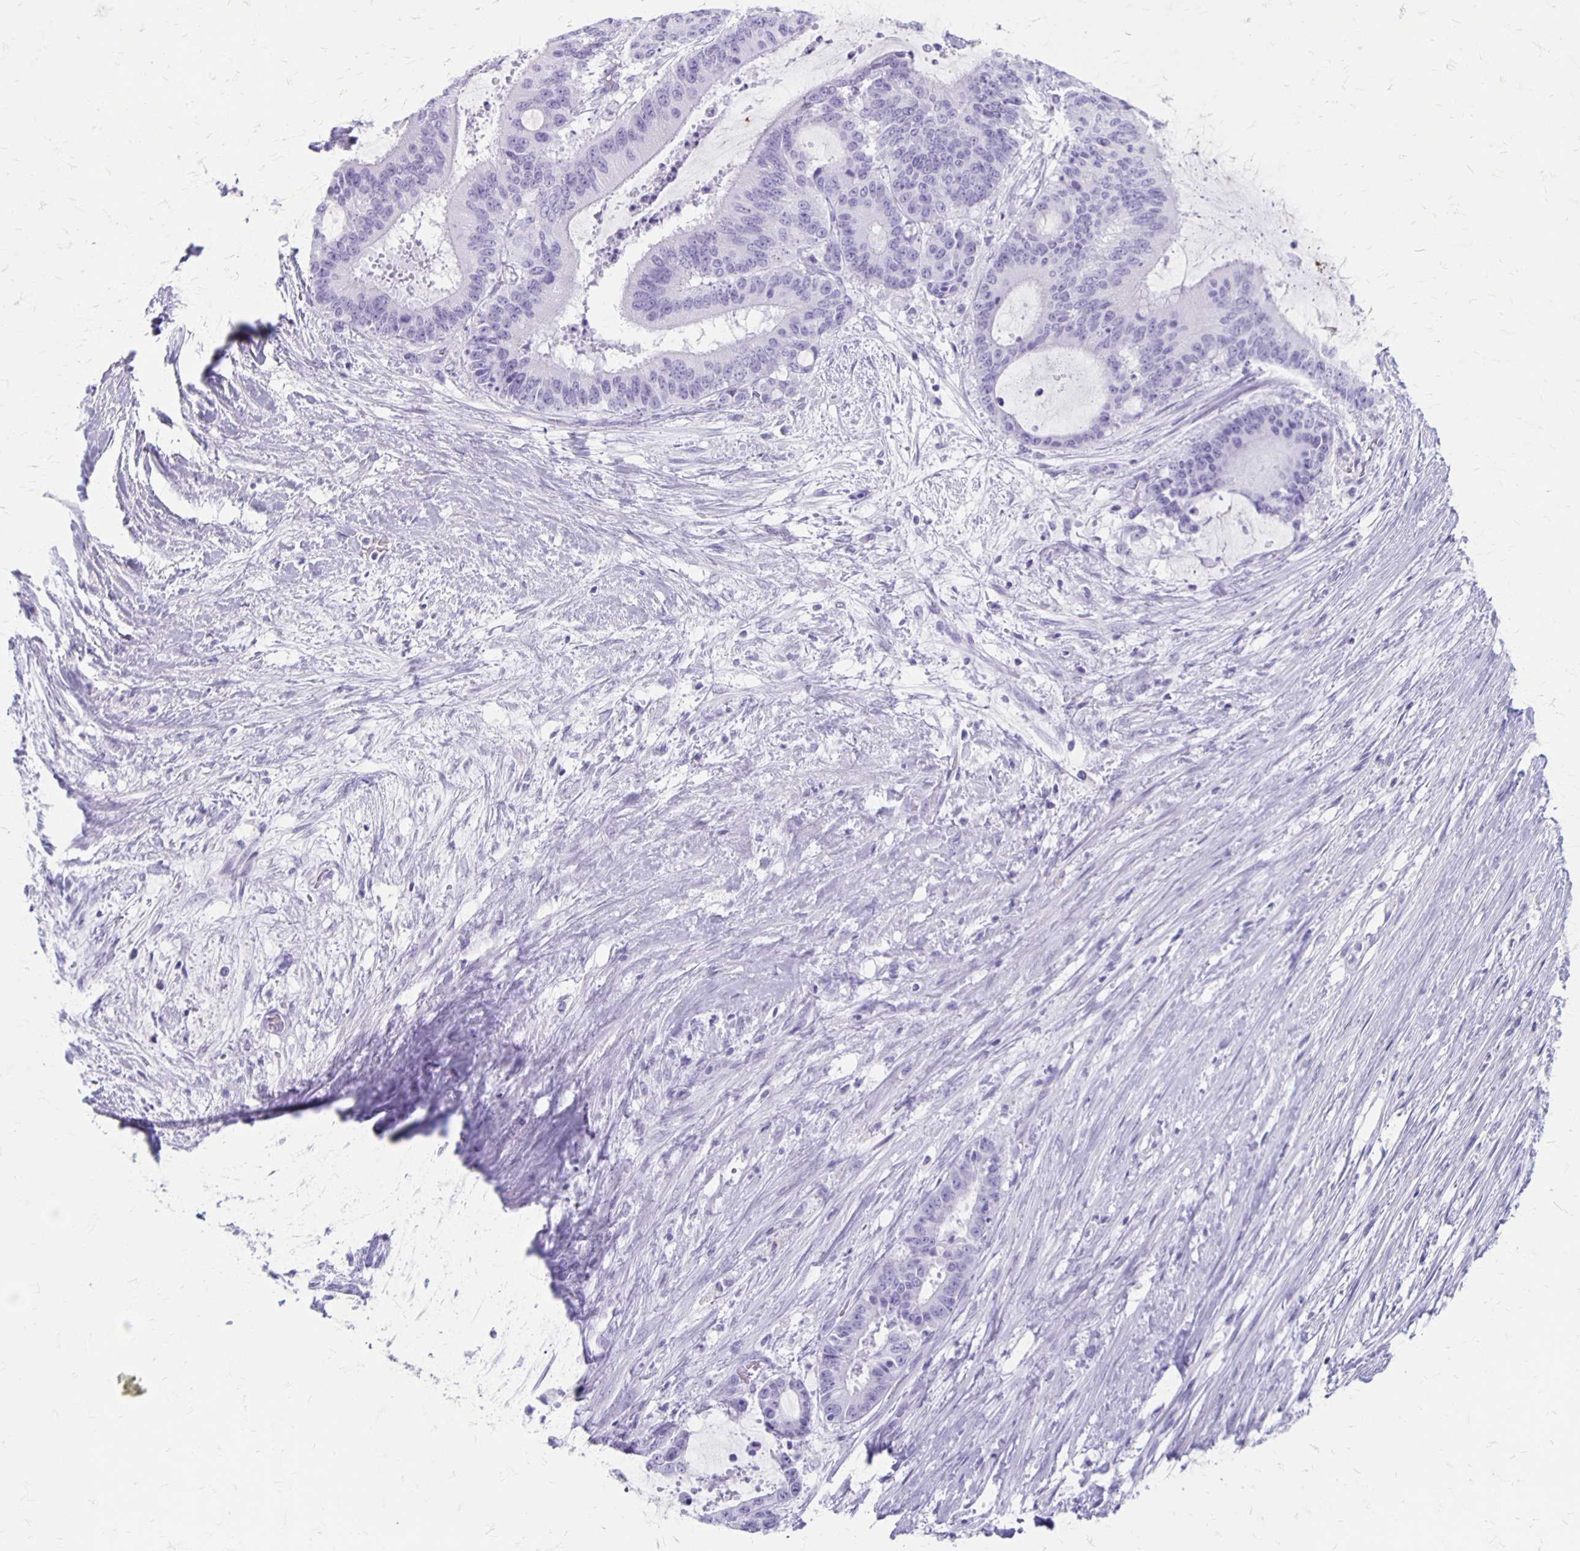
{"staining": {"intensity": "negative", "quantity": "none", "location": "none"}, "tissue": "liver cancer", "cell_type": "Tumor cells", "image_type": "cancer", "snomed": [{"axis": "morphology", "description": "Normal tissue, NOS"}, {"axis": "morphology", "description": "Cholangiocarcinoma"}, {"axis": "topography", "description": "Liver"}, {"axis": "topography", "description": "Peripheral nerve tissue"}], "caption": "Cholangiocarcinoma (liver) was stained to show a protein in brown. There is no significant expression in tumor cells.", "gene": "MAGEC2", "patient": {"sex": "female", "age": 73}}